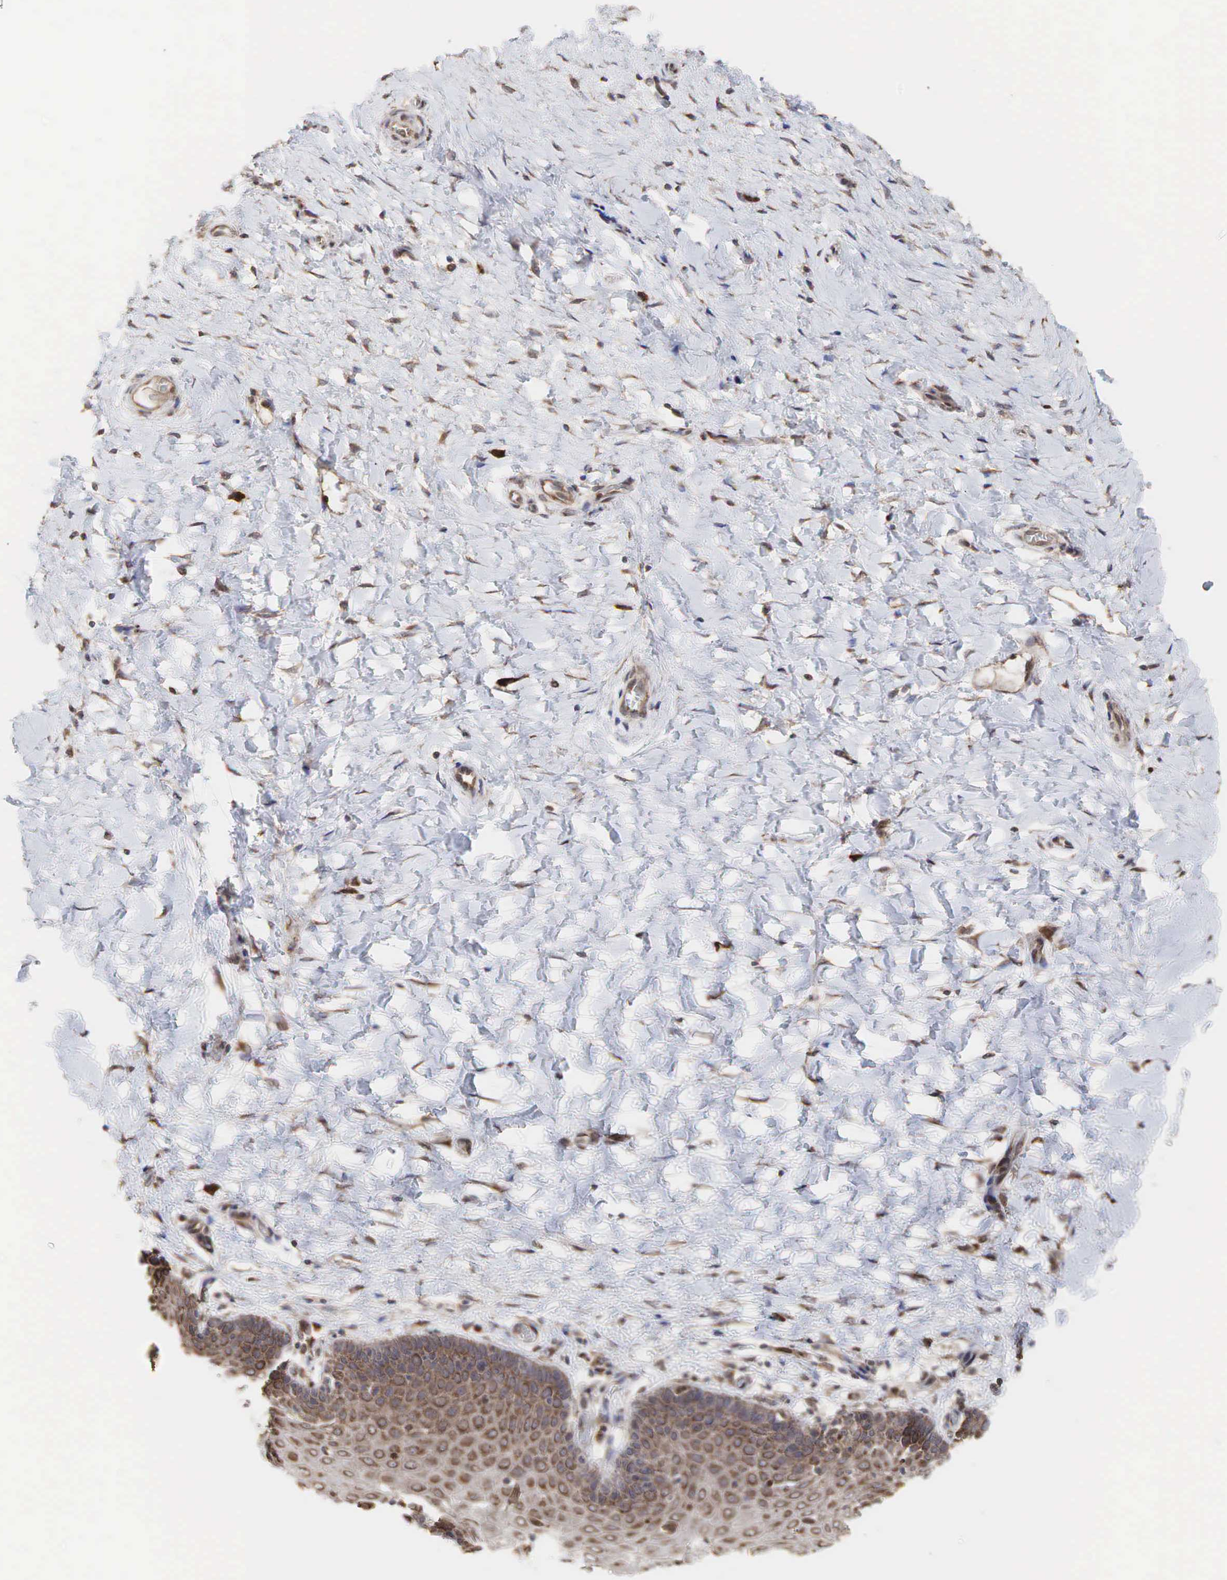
{"staining": {"intensity": "weak", "quantity": "25%-75%", "location": "cytoplasmic/membranous,nuclear"}, "tissue": "cervix", "cell_type": "Glandular cells", "image_type": "normal", "snomed": [{"axis": "morphology", "description": "Normal tissue, NOS"}, {"axis": "topography", "description": "Cervix"}], "caption": "A brown stain highlights weak cytoplasmic/membranous,nuclear staining of a protein in glandular cells of unremarkable cervix. (DAB (3,3'-diaminobenzidine) IHC, brown staining for protein, blue staining for nuclei).", "gene": "PABPC5", "patient": {"sex": "female", "age": 53}}